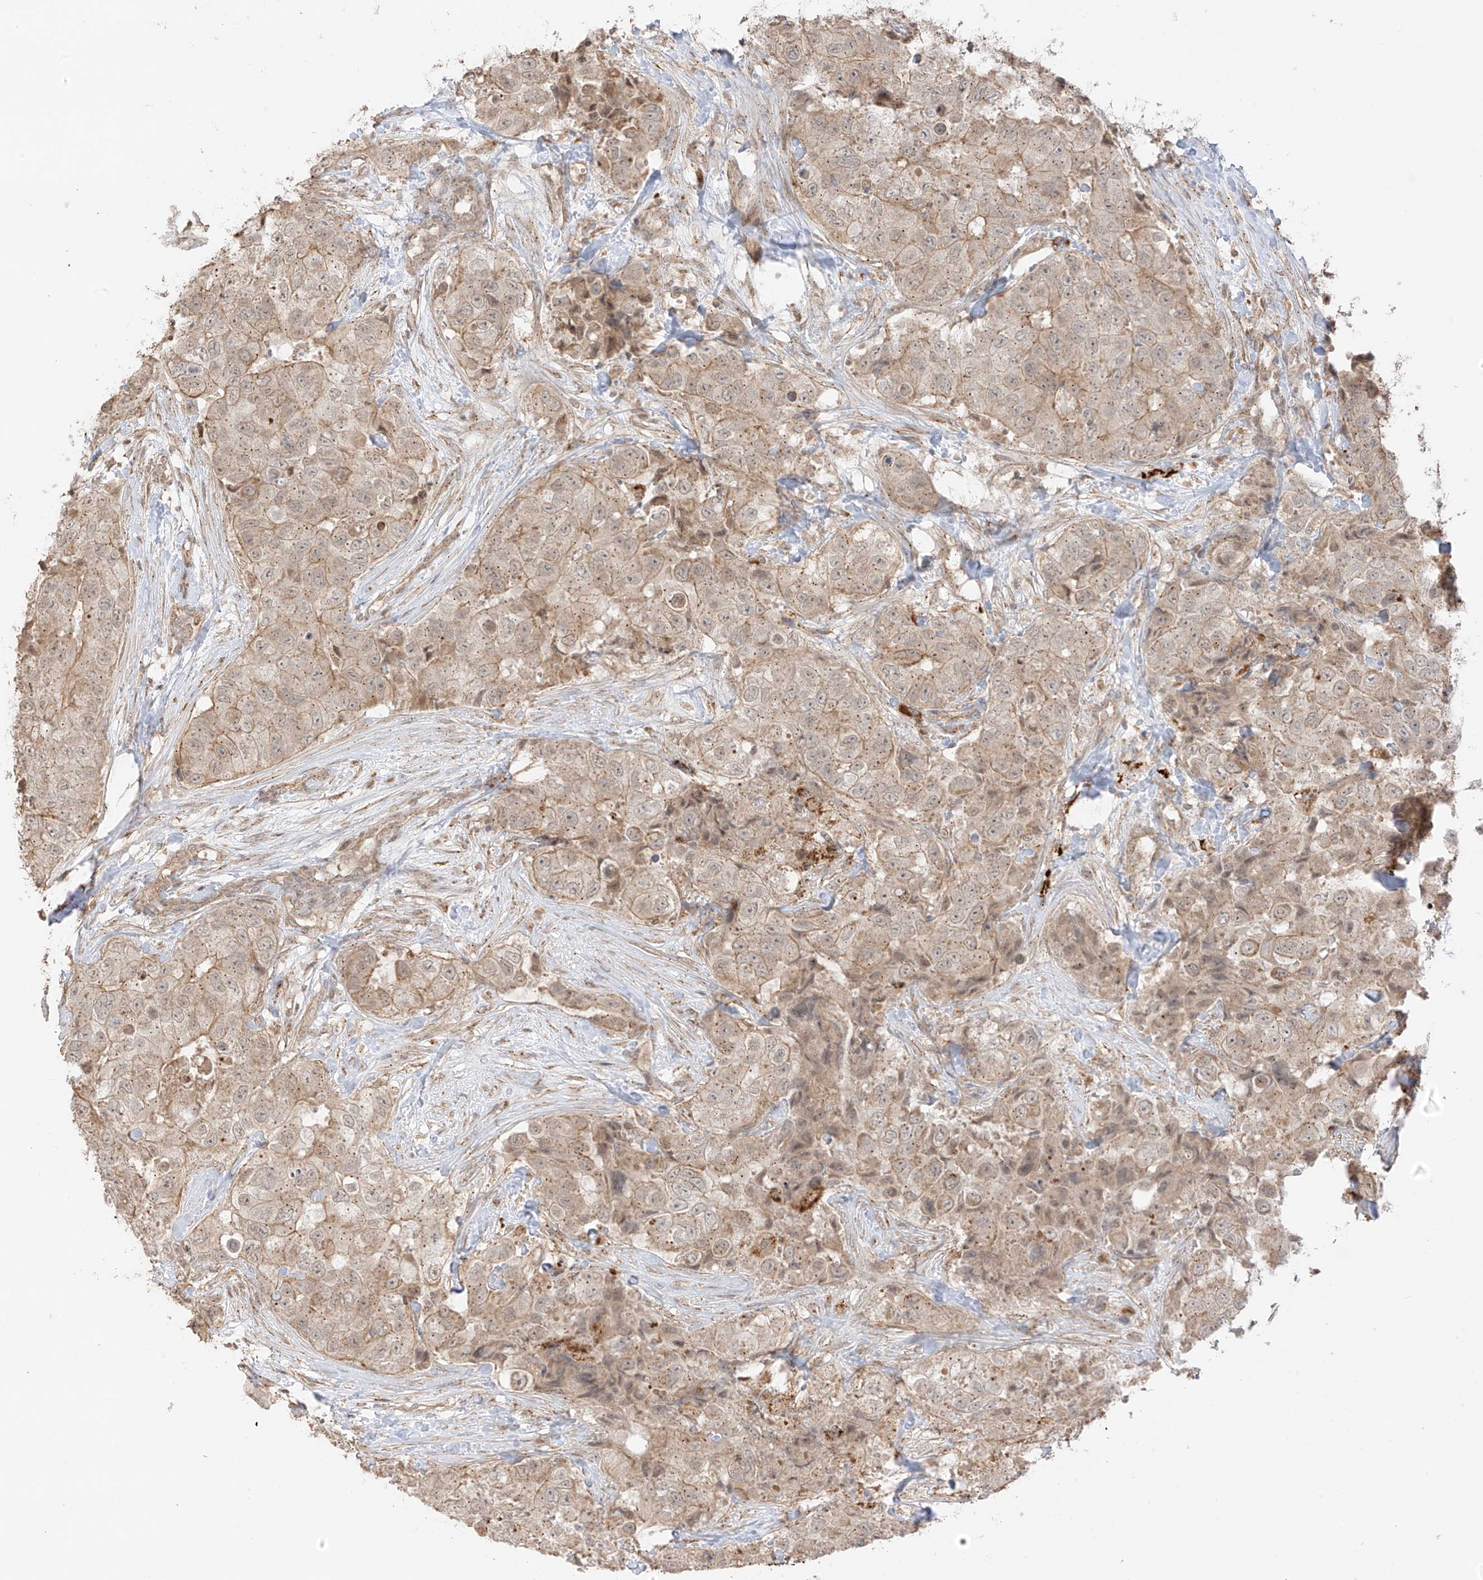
{"staining": {"intensity": "moderate", "quantity": "25%-75%", "location": "cytoplasmic/membranous"}, "tissue": "breast cancer", "cell_type": "Tumor cells", "image_type": "cancer", "snomed": [{"axis": "morphology", "description": "Duct carcinoma"}, {"axis": "topography", "description": "Breast"}], "caption": "Breast cancer (infiltrating ductal carcinoma) stained for a protein exhibits moderate cytoplasmic/membranous positivity in tumor cells.", "gene": "N4BP3", "patient": {"sex": "female", "age": 62}}